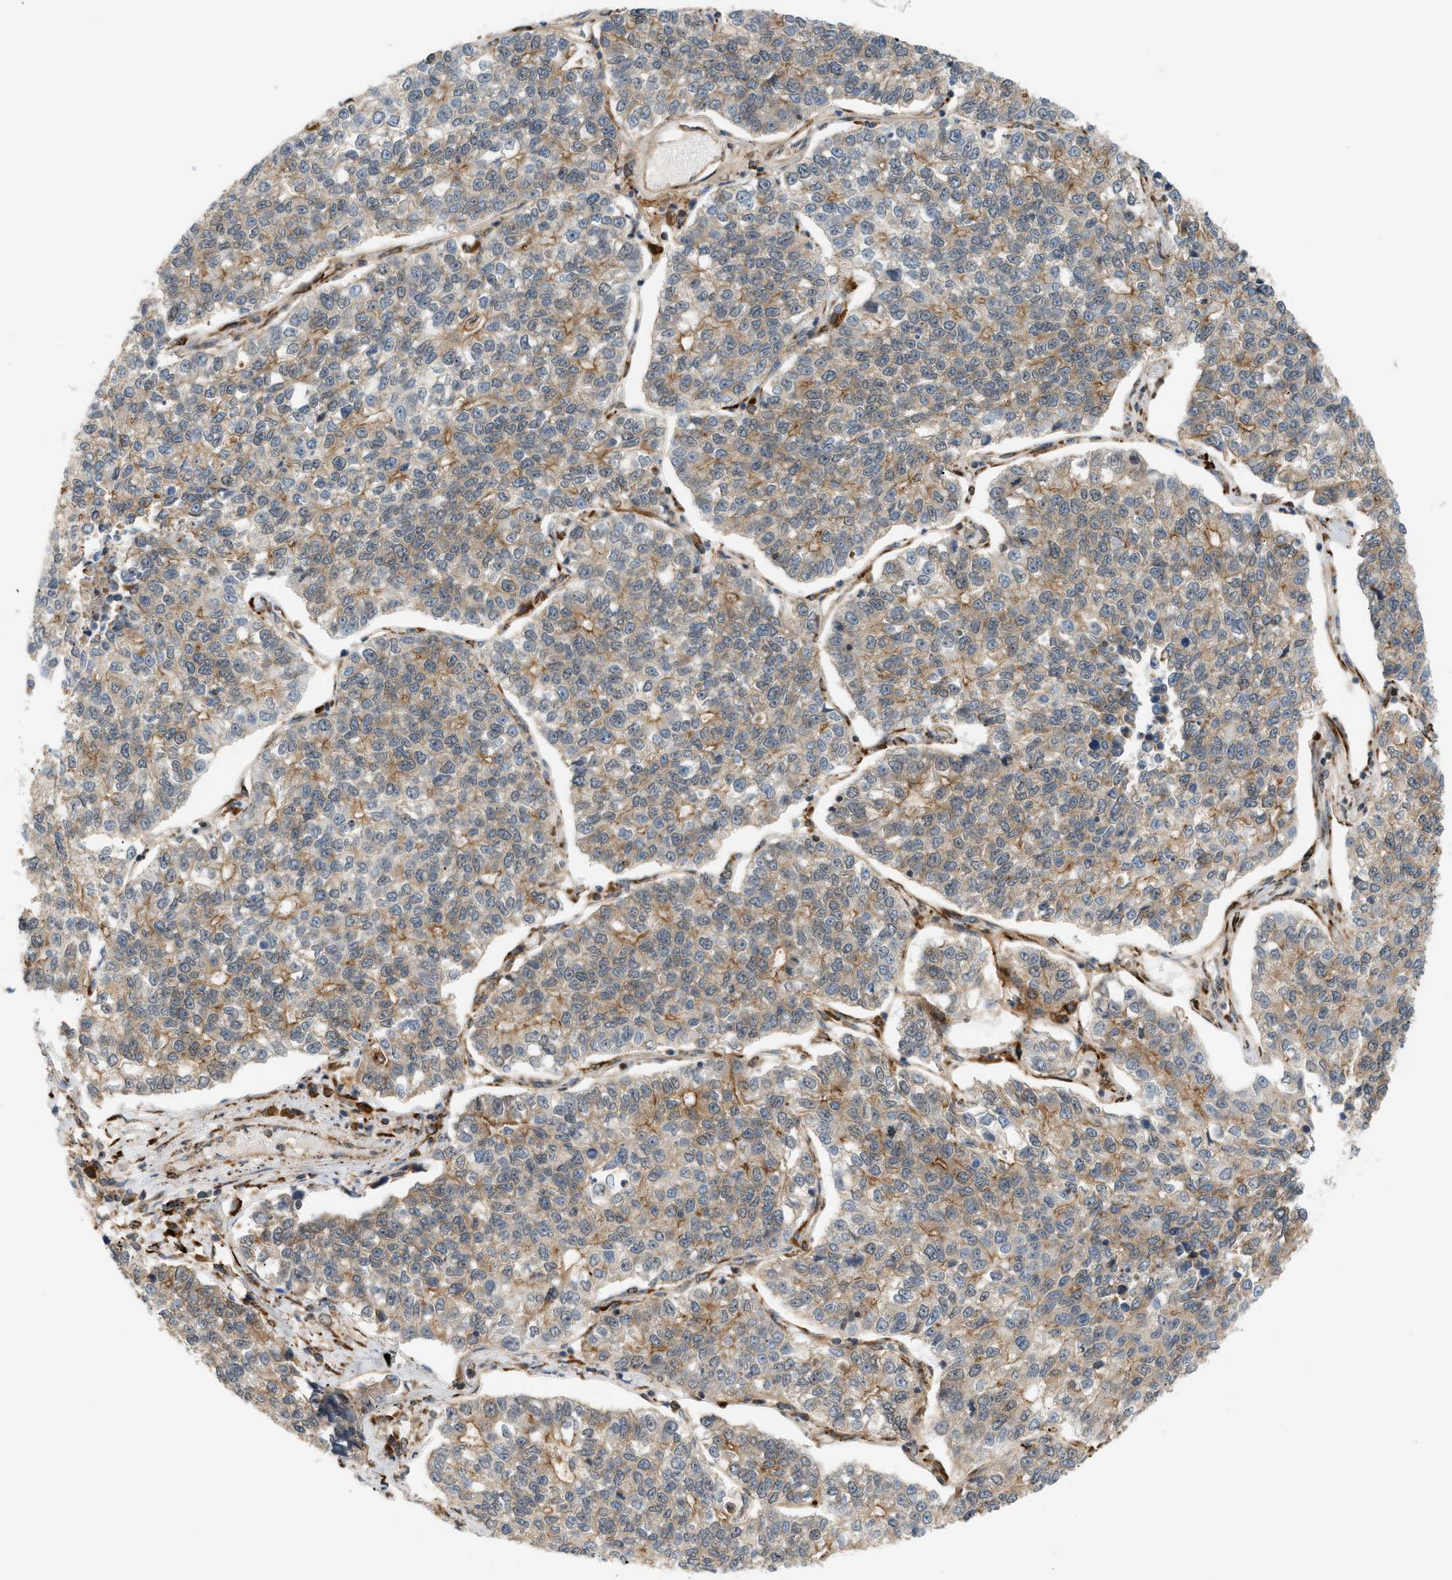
{"staining": {"intensity": "weak", "quantity": "25%-75%", "location": "cytoplasmic/membranous"}, "tissue": "lung cancer", "cell_type": "Tumor cells", "image_type": "cancer", "snomed": [{"axis": "morphology", "description": "Adenocarcinoma, NOS"}, {"axis": "topography", "description": "Lung"}], "caption": "Weak cytoplasmic/membranous positivity is present in approximately 25%-75% of tumor cells in lung cancer (adenocarcinoma). (DAB (3,3'-diaminobenzidine) IHC with brightfield microscopy, high magnification).", "gene": "PLCG2", "patient": {"sex": "male", "age": 49}}